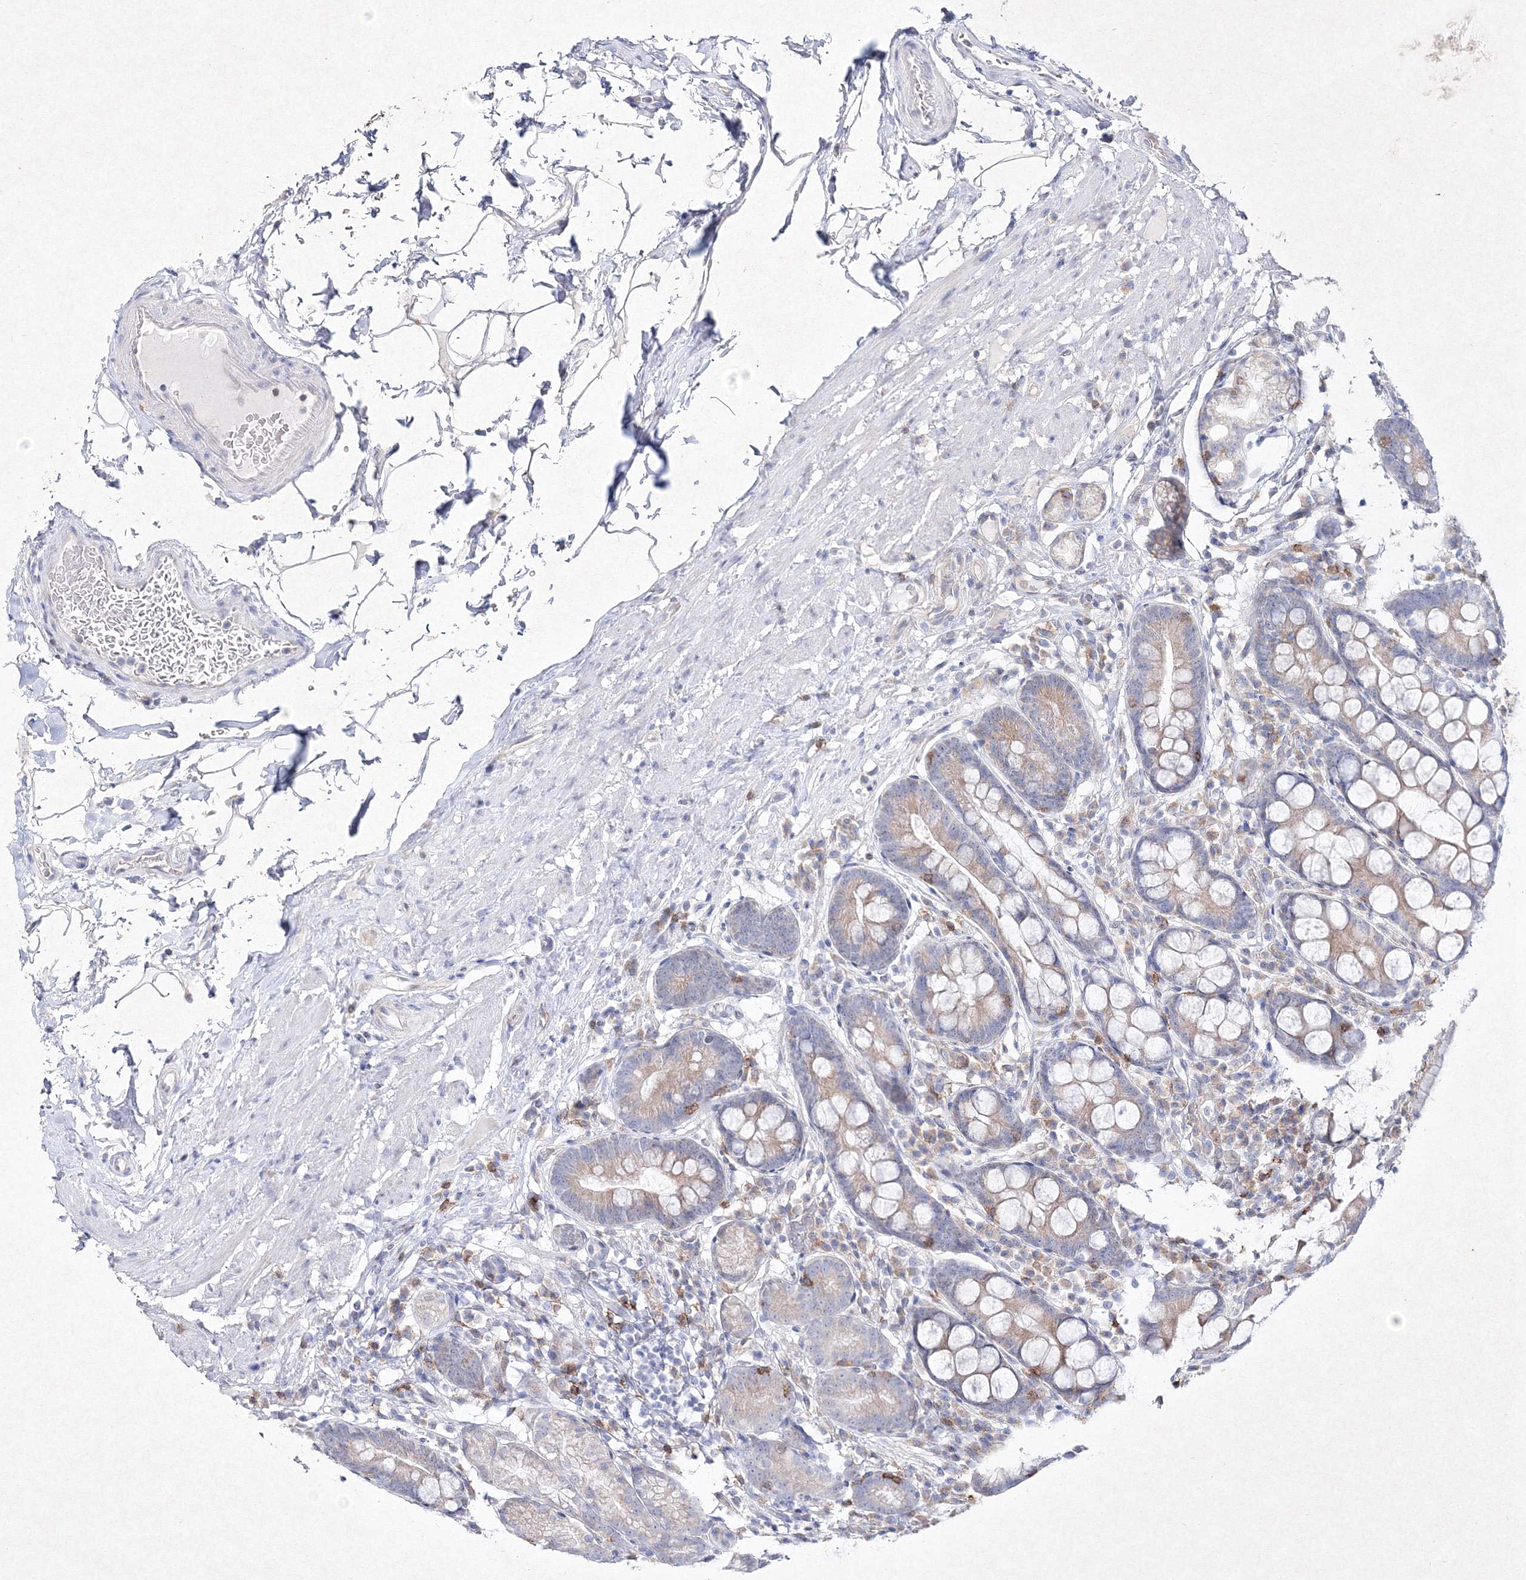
{"staining": {"intensity": "weak", "quantity": "25%-75%", "location": "cytoplasmic/membranous"}, "tissue": "stomach", "cell_type": "Glandular cells", "image_type": "normal", "snomed": [{"axis": "morphology", "description": "Normal tissue, NOS"}, {"axis": "topography", "description": "Stomach, lower"}], "caption": "Weak cytoplasmic/membranous staining for a protein is present in approximately 25%-75% of glandular cells of benign stomach using IHC.", "gene": "HCST", "patient": {"sex": "male", "age": 52}}